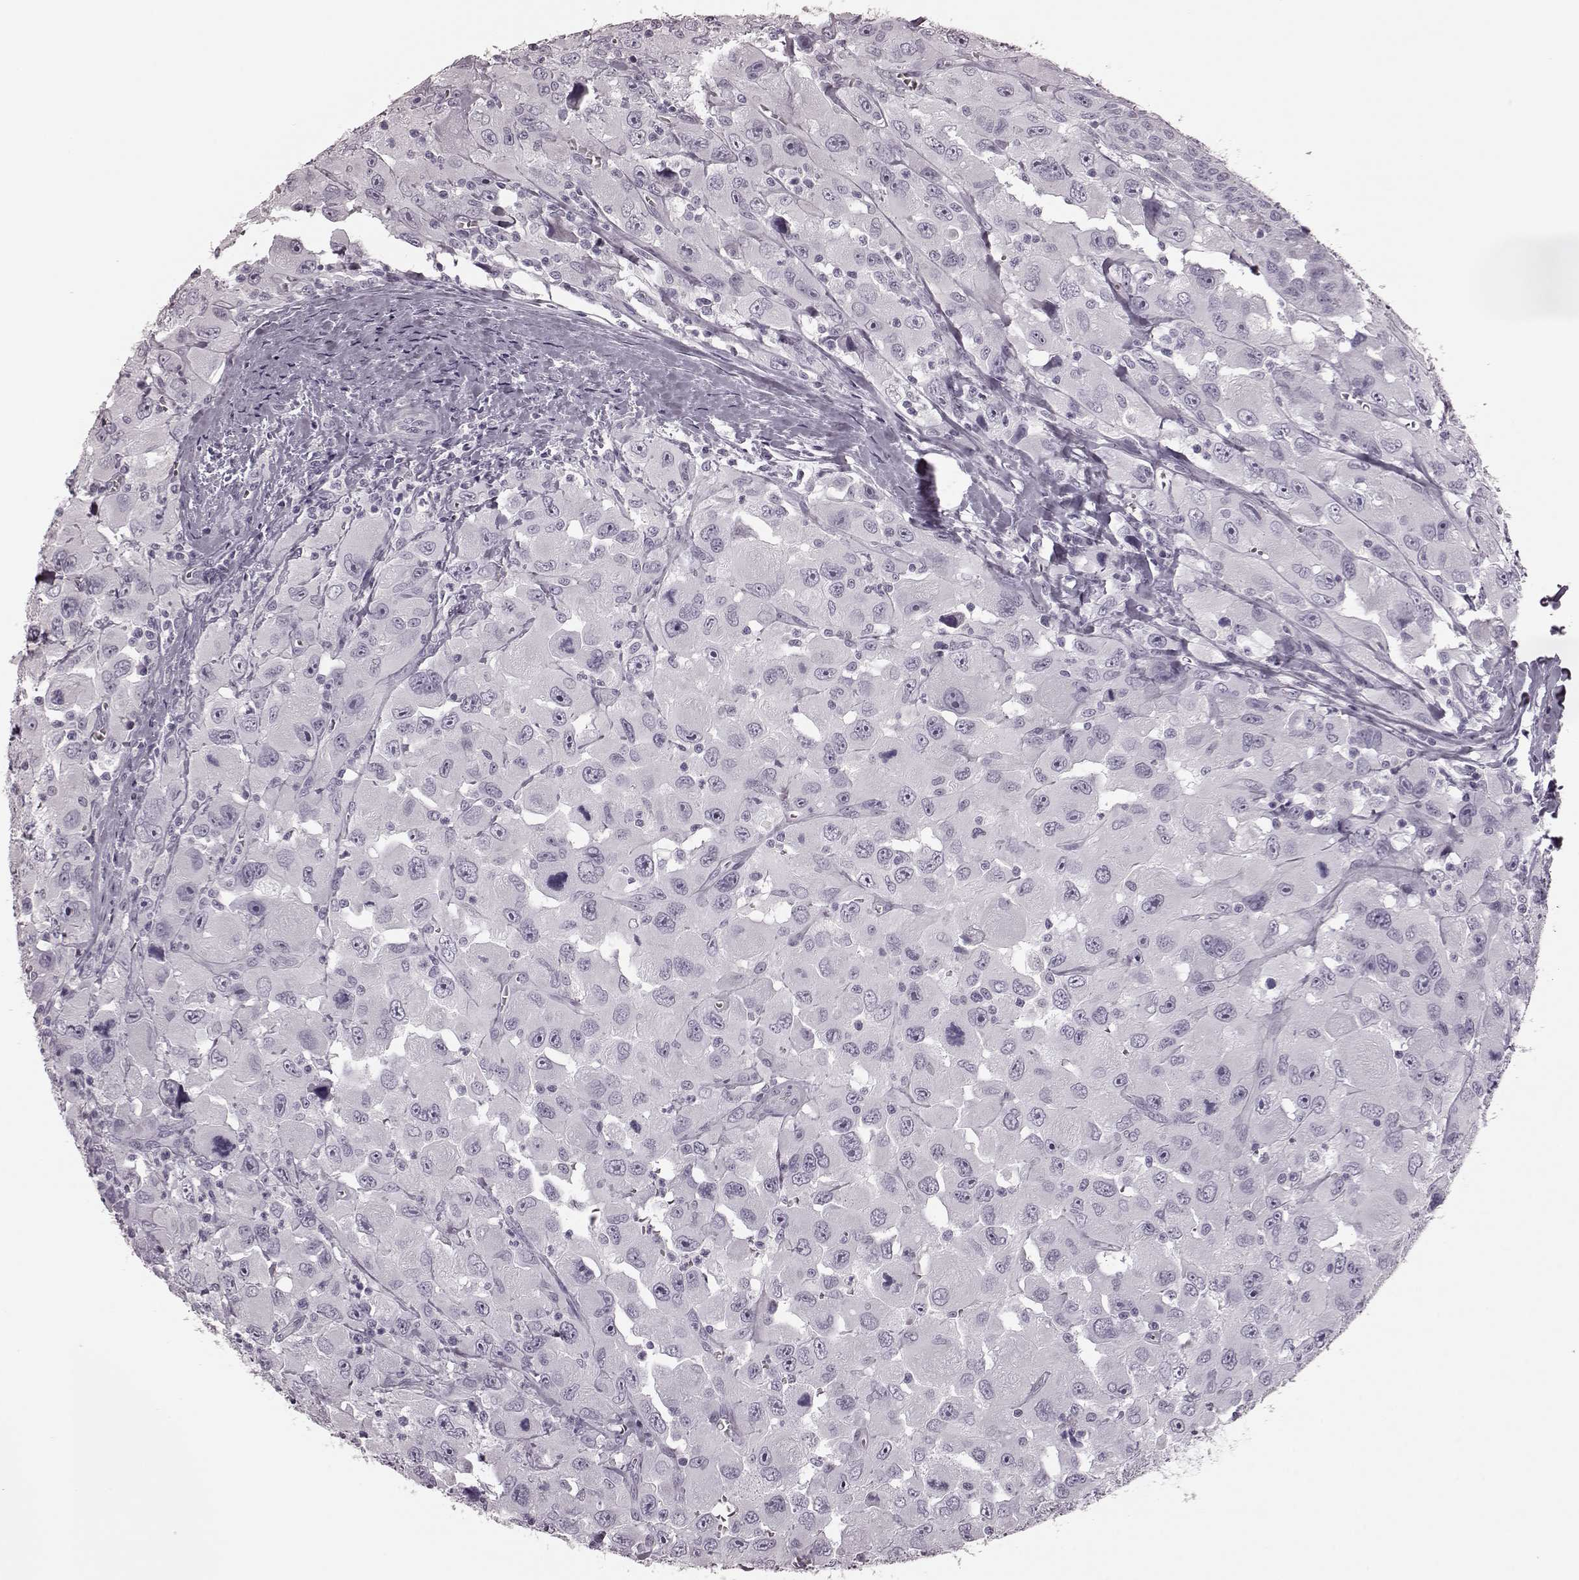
{"staining": {"intensity": "negative", "quantity": "none", "location": "none"}, "tissue": "head and neck cancer", "cell_type": "Tumor cells", "image_type": "cancer", "snomed": [{"axis": "morphology", "description": "Squamous cell carcinoma, NOS"}, {"axis": "morphology", "description": "Squamous cell carcinoma, metastatic, NOS"}, {"axis": "topography", "description": "Oral tissue"}, {"axis": "topography", "description": "Head-Neck"}], "caption": "The micrograph exhibits no significant staining in tumor cells of head and neck cancer. (Brightfield microscopy of DAB immunohistochemistry (IHC) at high magnification).", "gene": "TRPM1", "patient": {"sex": "female", "age": 85}}